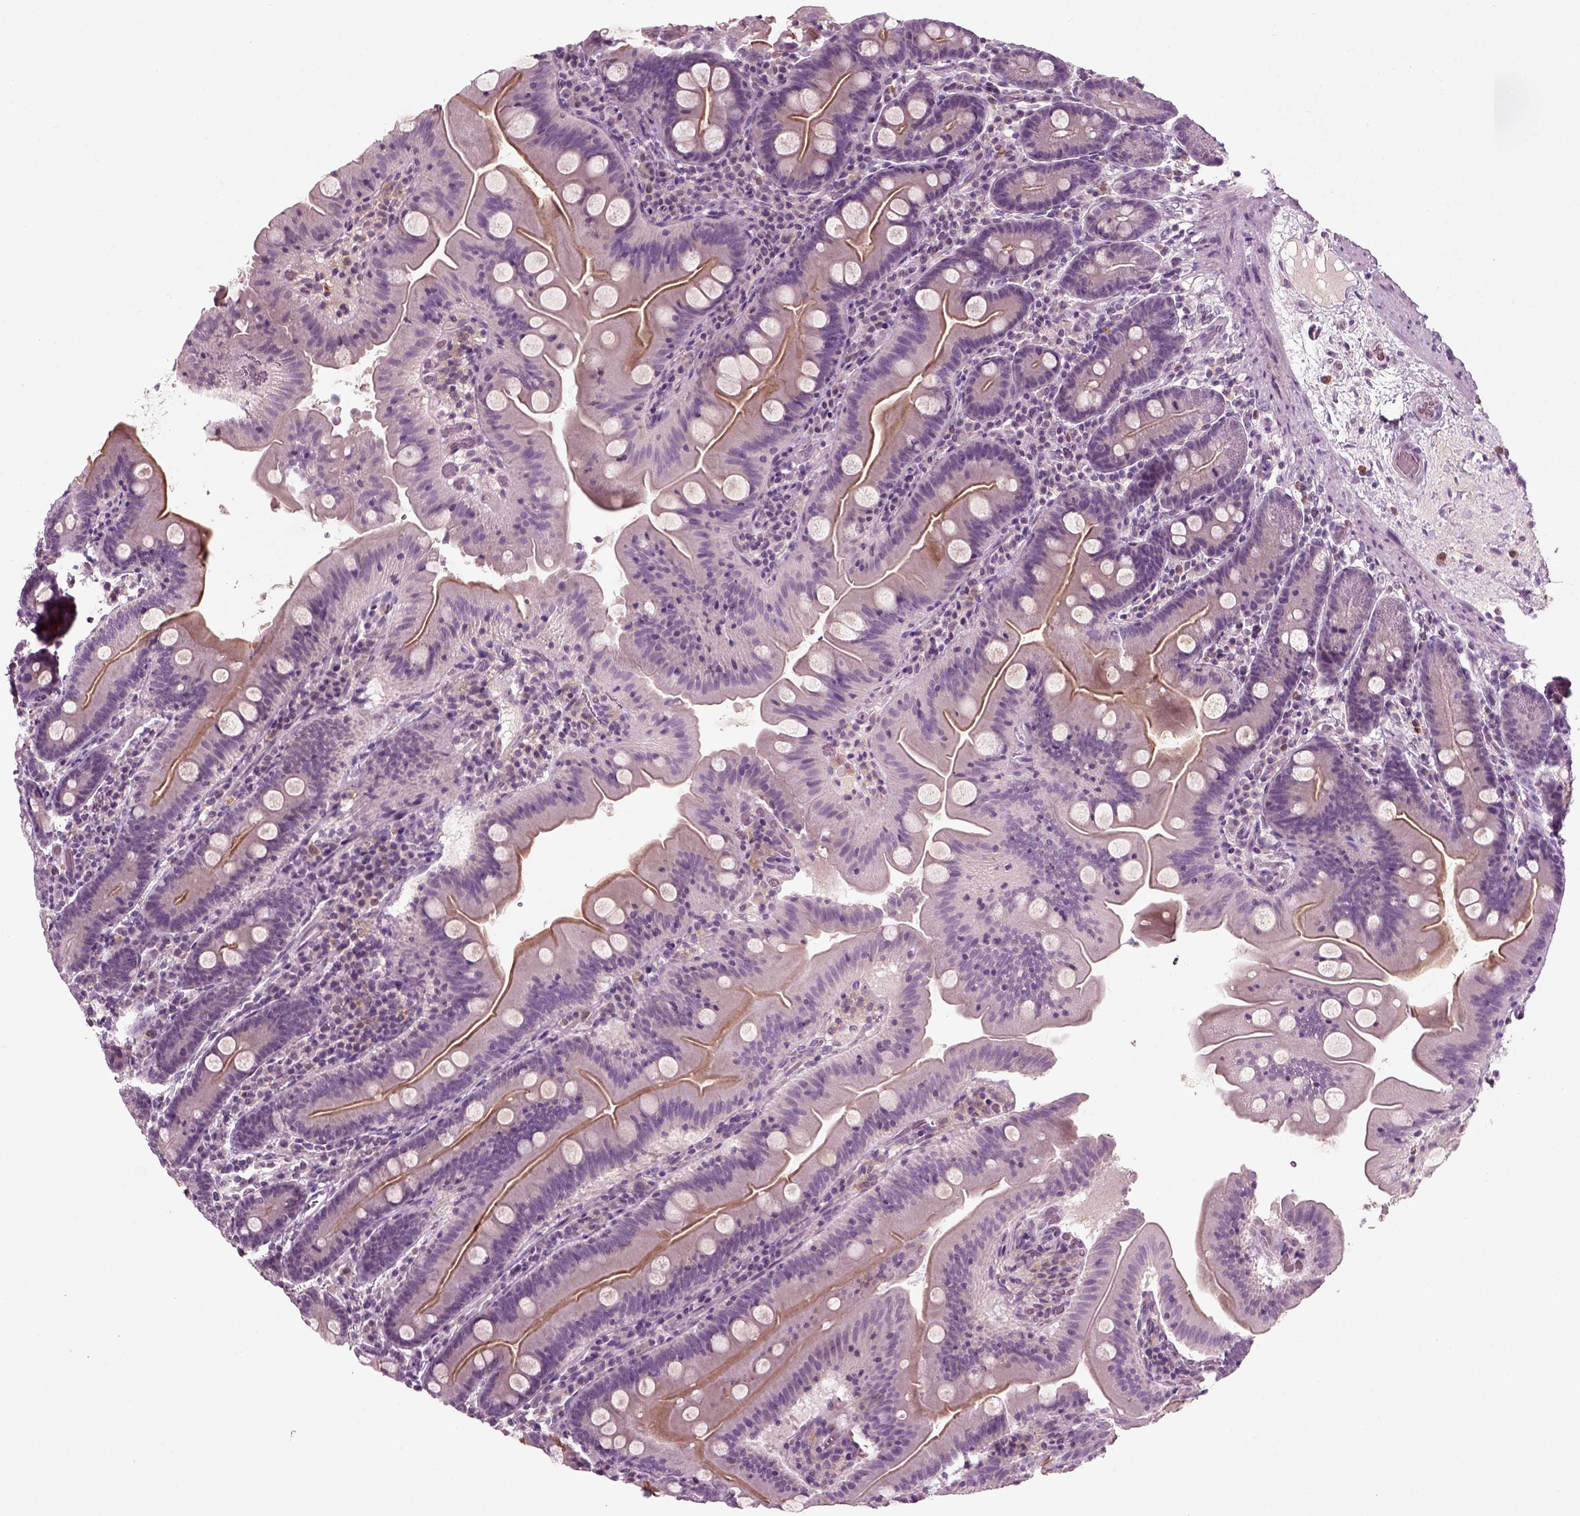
{"staining": {"intensity": "moderate", "quantity": "25%-75%", "location": "cytoplasmic/membranous"}, "tissue": "small intestine", "cell_type": "Glandular cells", "image_type": "normal", "snomed": [{"axis": "morphology", "description": "Normal tissue, NOS"}, {"axis": "topography", "description": "Small intestine"}], "caption": "Small intestine stained with DAB immunohistochemistry (IHC) shows medium levels of moderate cytoplasmic/membranous positivity in approximately 25%-75% of glandular cells. The protein of interest is shown in brown color, while the nuclei are stained blue.", "gene": "RND2", "patient": {"sex": "male", "age": 37}}